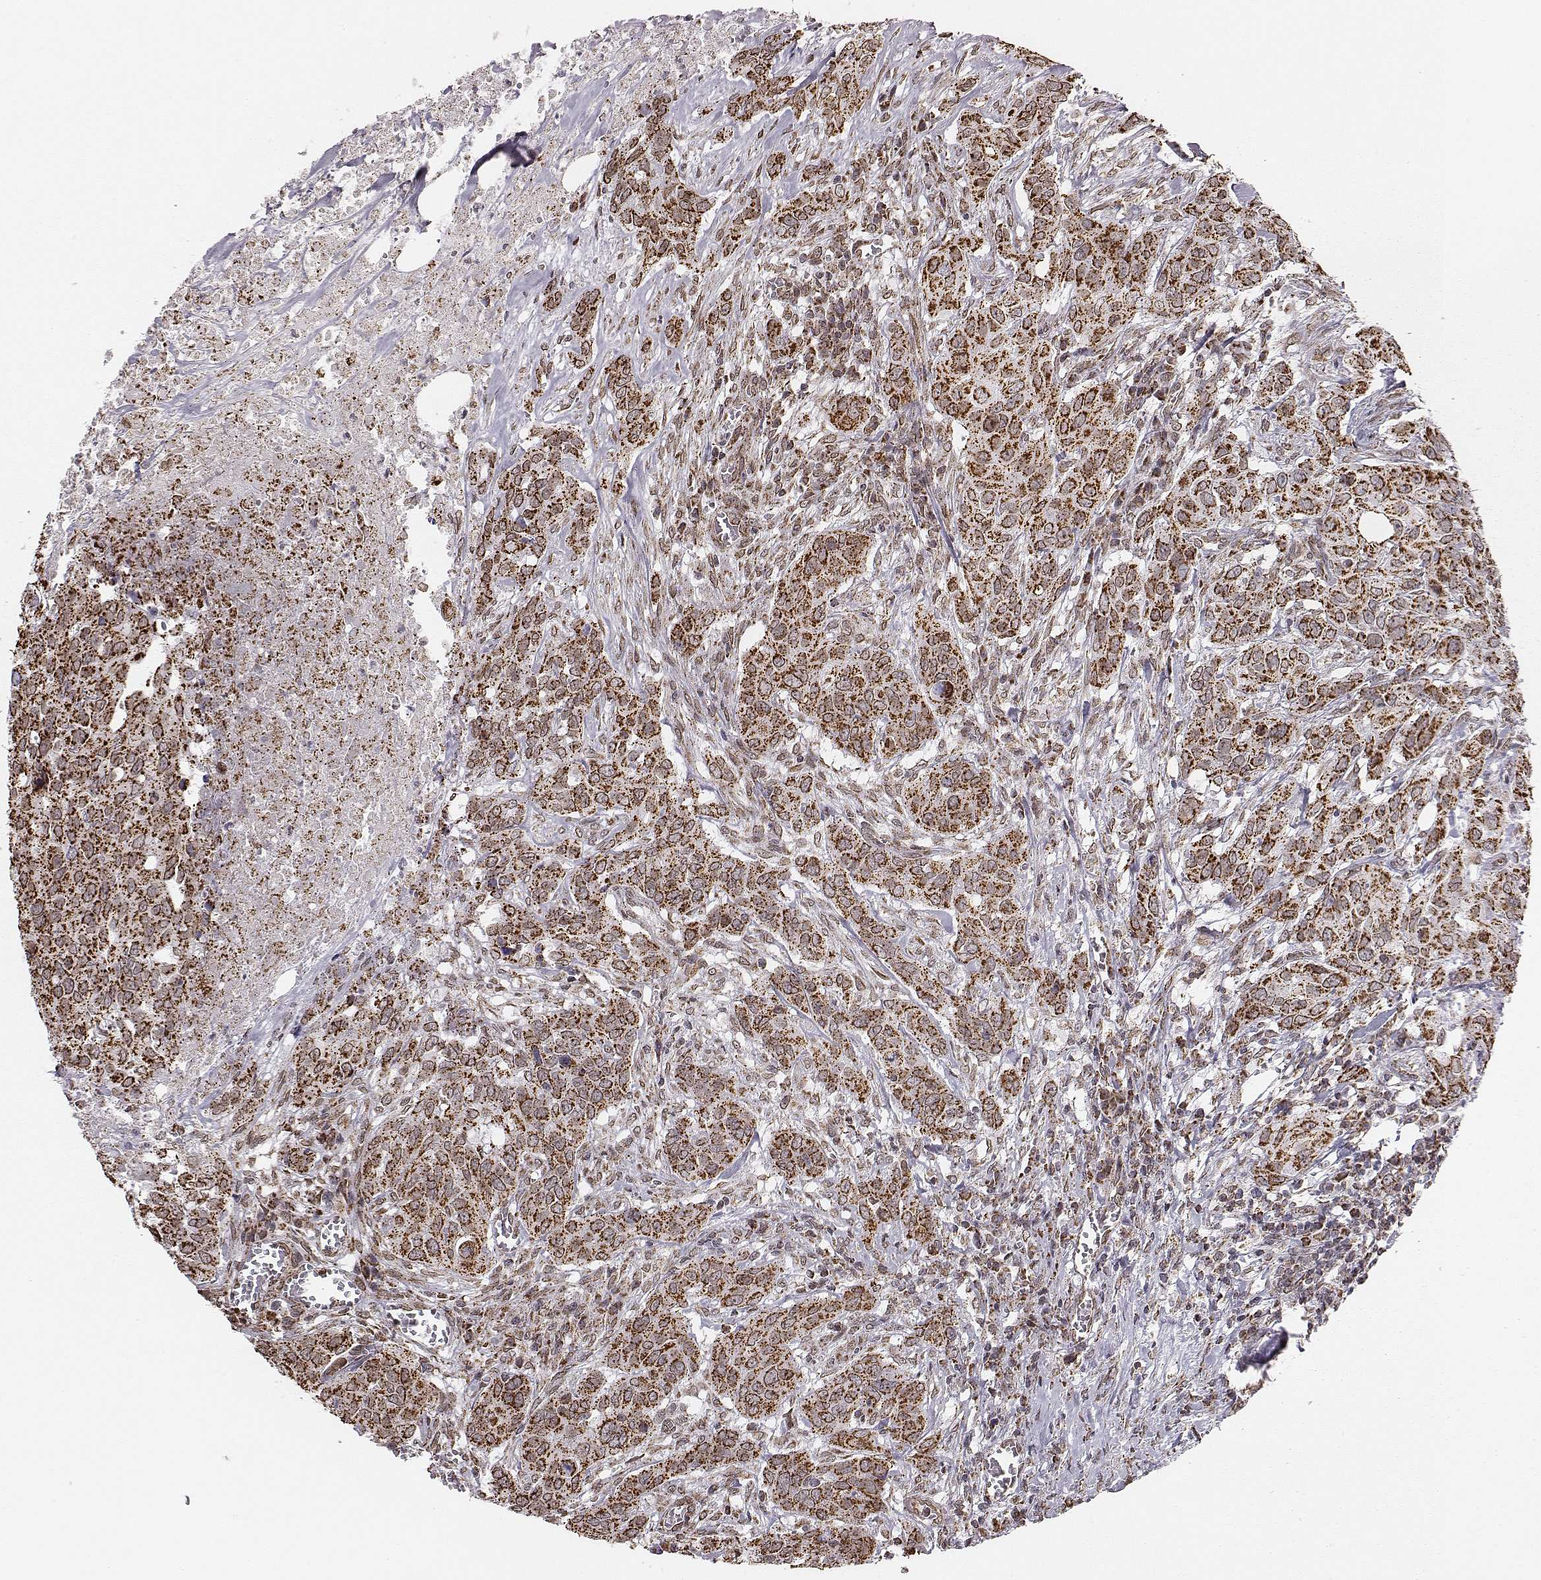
{"staining": {"intensity": "strong", "quantity": ">75%", "location": "cytoplasmic/membranous"}, "tissue": "urothelial cancer", "cell_type": "Tumor cells", "image_type": "cancer", "snomed": [{"axis": "morphology", "description": "Urothelial carcinoma, NOS"}, {"axis": "morphology", "description": "Urothelial carcinoma, High grade"}, {"axis": "topography", "description": "Urinary bladder"}], "caption": "An IHC image of neoplastic tissue is shown. Protein staining in brown labels strong cytoplasmic/membranous positivity in high-grade urothelial carcinoma within tumor cells. (DAB (3,3'-diaminobenzidine) = brown stain, brightfield microscopy at high magnification).", "gene": "ACOT2", "patient": {"sex": "male", "age": 63}}